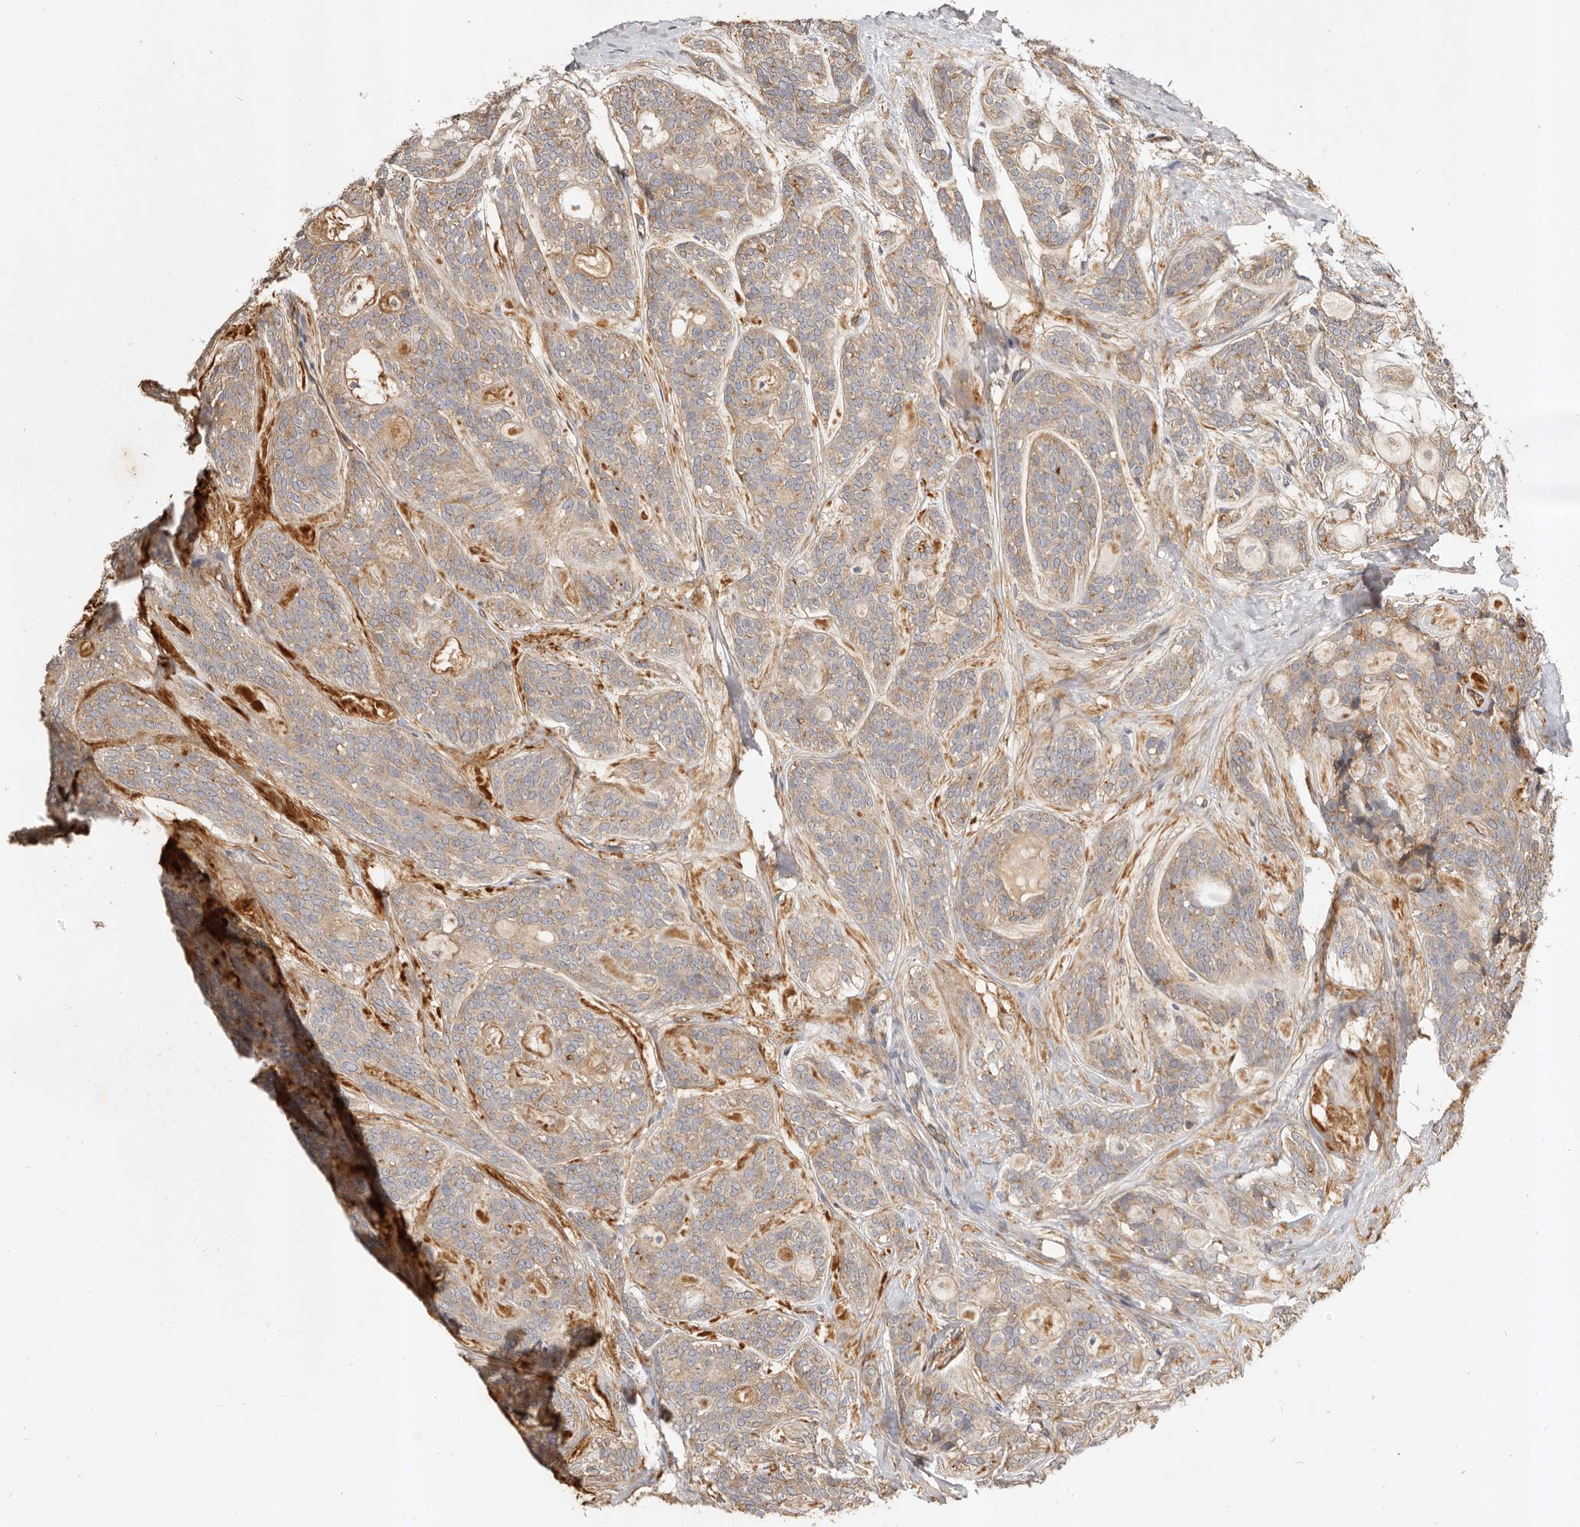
{"staining": {"intensity": "weak", "quantity": ">75%", "location": "cytoplasmic/membranous"}, "tissue": "head and neck cancer", "cell_type": "Tumor cells", "image_type": "cancer", "snomed": [{"axis": "morphology", "description": "Adenocarcinoma, NOS"}, {"axis": "topography", "description": "Head-Neck"}], "caption": "Adenocarcinoma (head and neck) was stained to show a protein in brown. There is low levels of weak cytoplasmic/membranous expression in approximately >75% of tumor cells.", "gene": "ADAMTS9", "patient": {"sex": "male", "age": 66}}